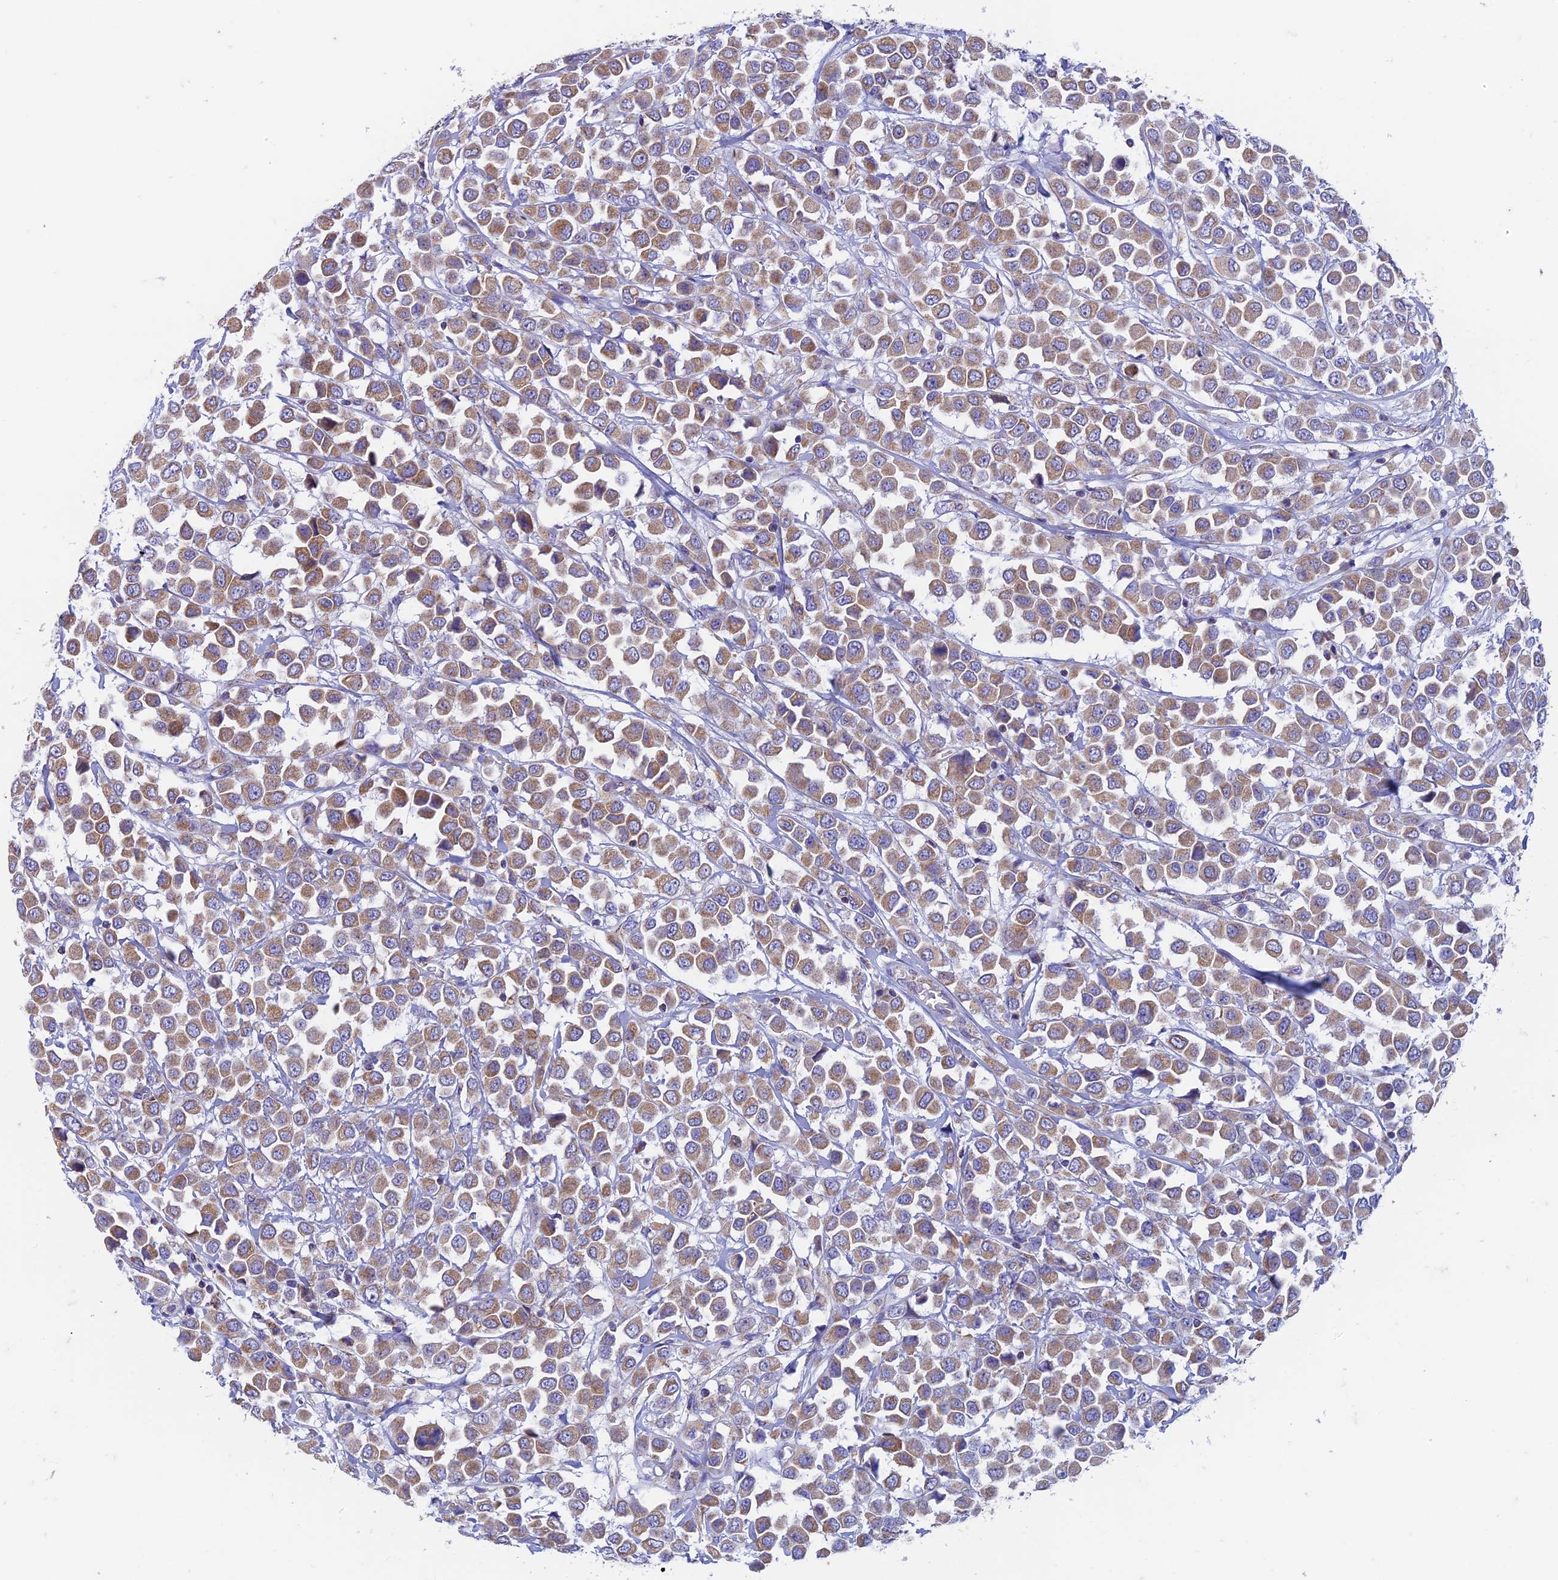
{"staining": {"intensity": "moderate", "quantity": ">75%", "location": "cytoplasmic/membranous"}, "tissue": "breast cancer", "cell_type": "Tumor cells", "image_type": "cancer", "snomed": [{"axis": "morphology", "description": "Duct carcinoma"}, {"axis": "topography", "description": "Breast"}], "caption": "This photomicrograph shows immunohistochemistry staining of invasive ductal carcinoma (breast), with medium moderate cytoplasmic/membranous positivity in approximately >75% of tumor cells.", "gene": "ZNF181", "patient": {"sex": "female", "age": 61}}